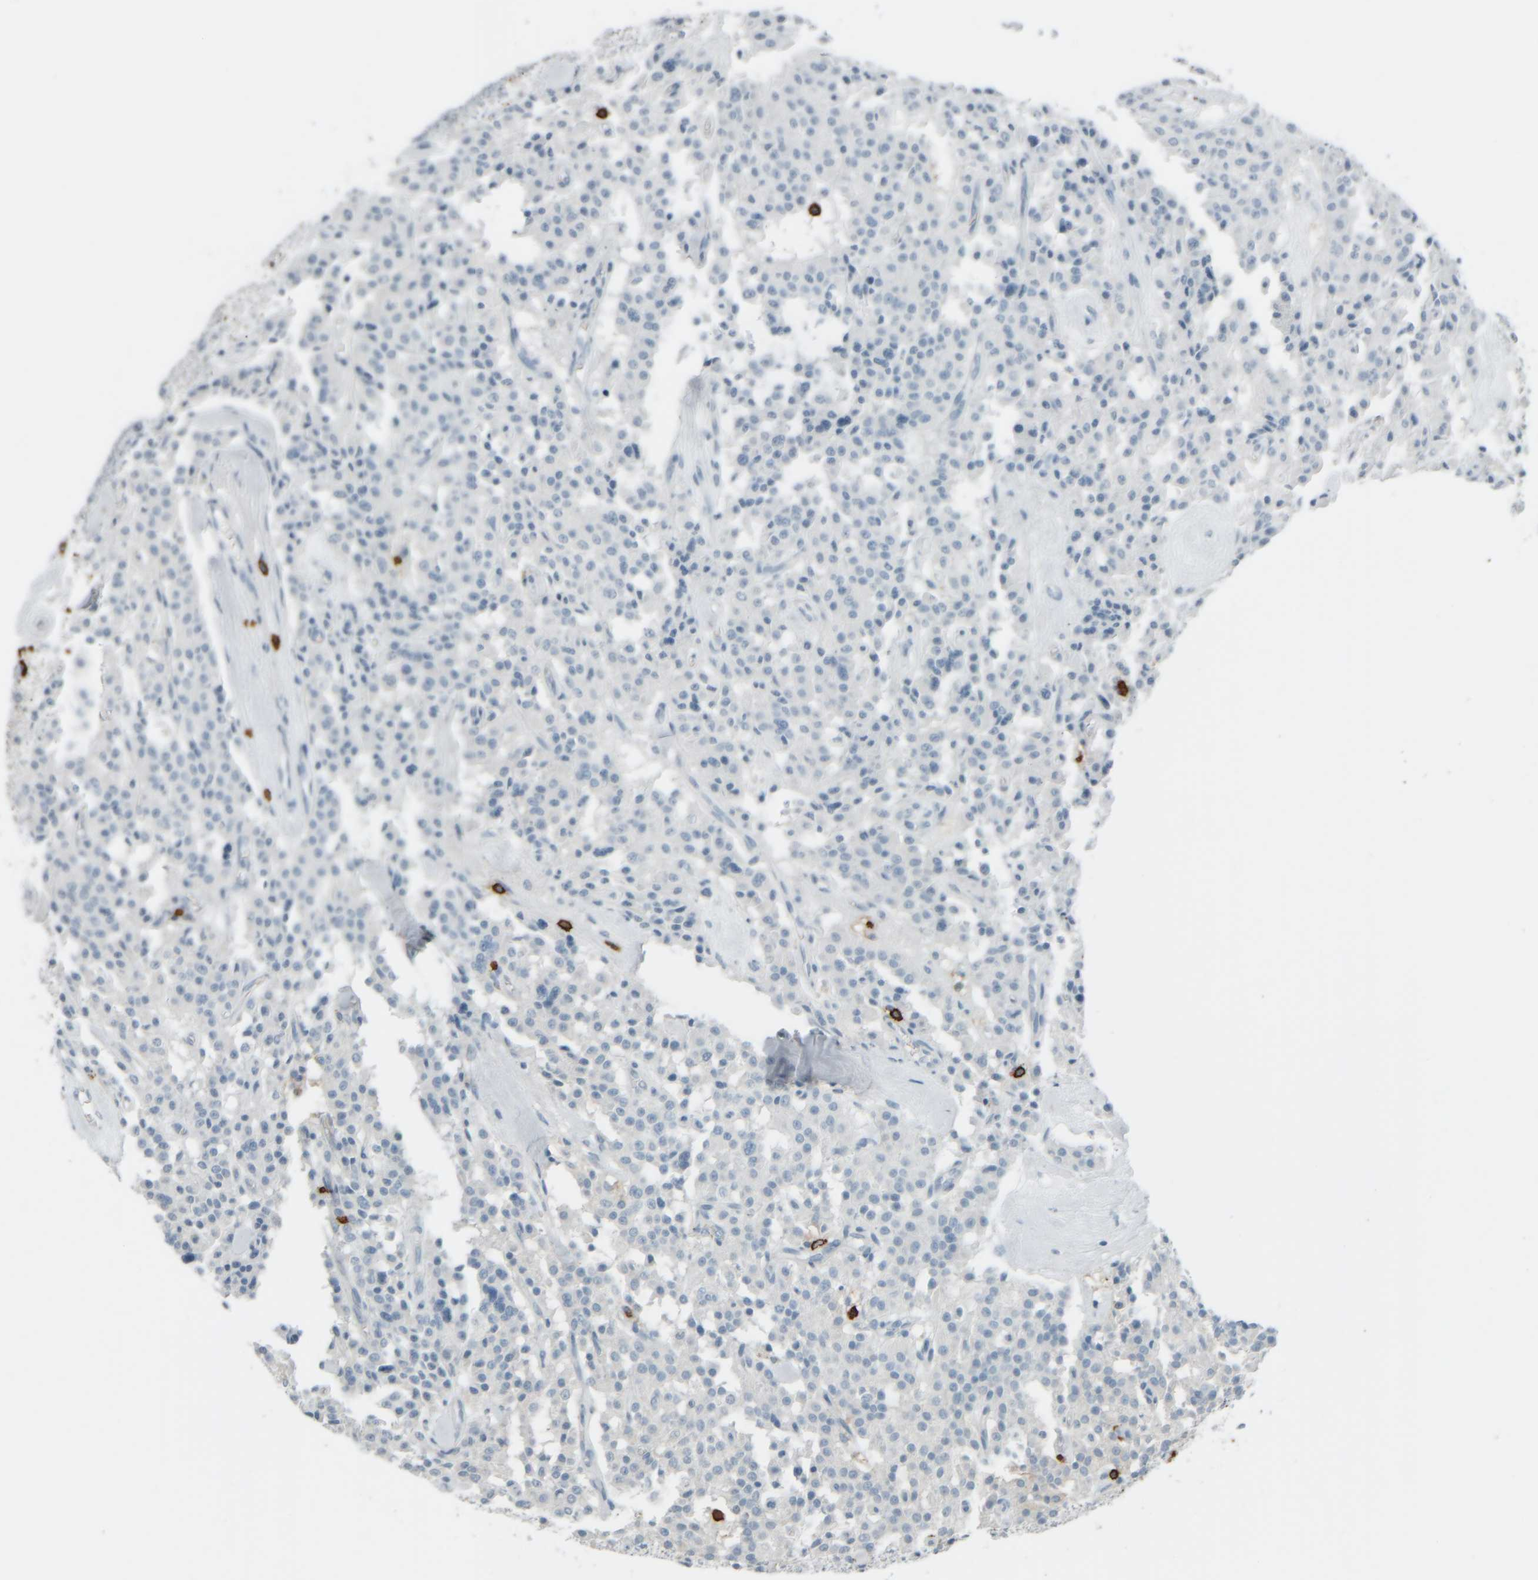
{"staining": {"intensity": "negative", "quantity": "none", "location": "none"}, "tissue": "carcinoid", "cell_type": "Tumor cells", "image_type": "cancer", "snomed": [{"axis": "morphology", "description": "Carcinoid, malignant, NOS"}, {"axis": "topography", "description": "Lung"}], "caption": "Tumor cells show no significant expression in carcinoid (malignant).", "gene": "TPSAB1", "patient": {"sex": "male", "age": 30}}